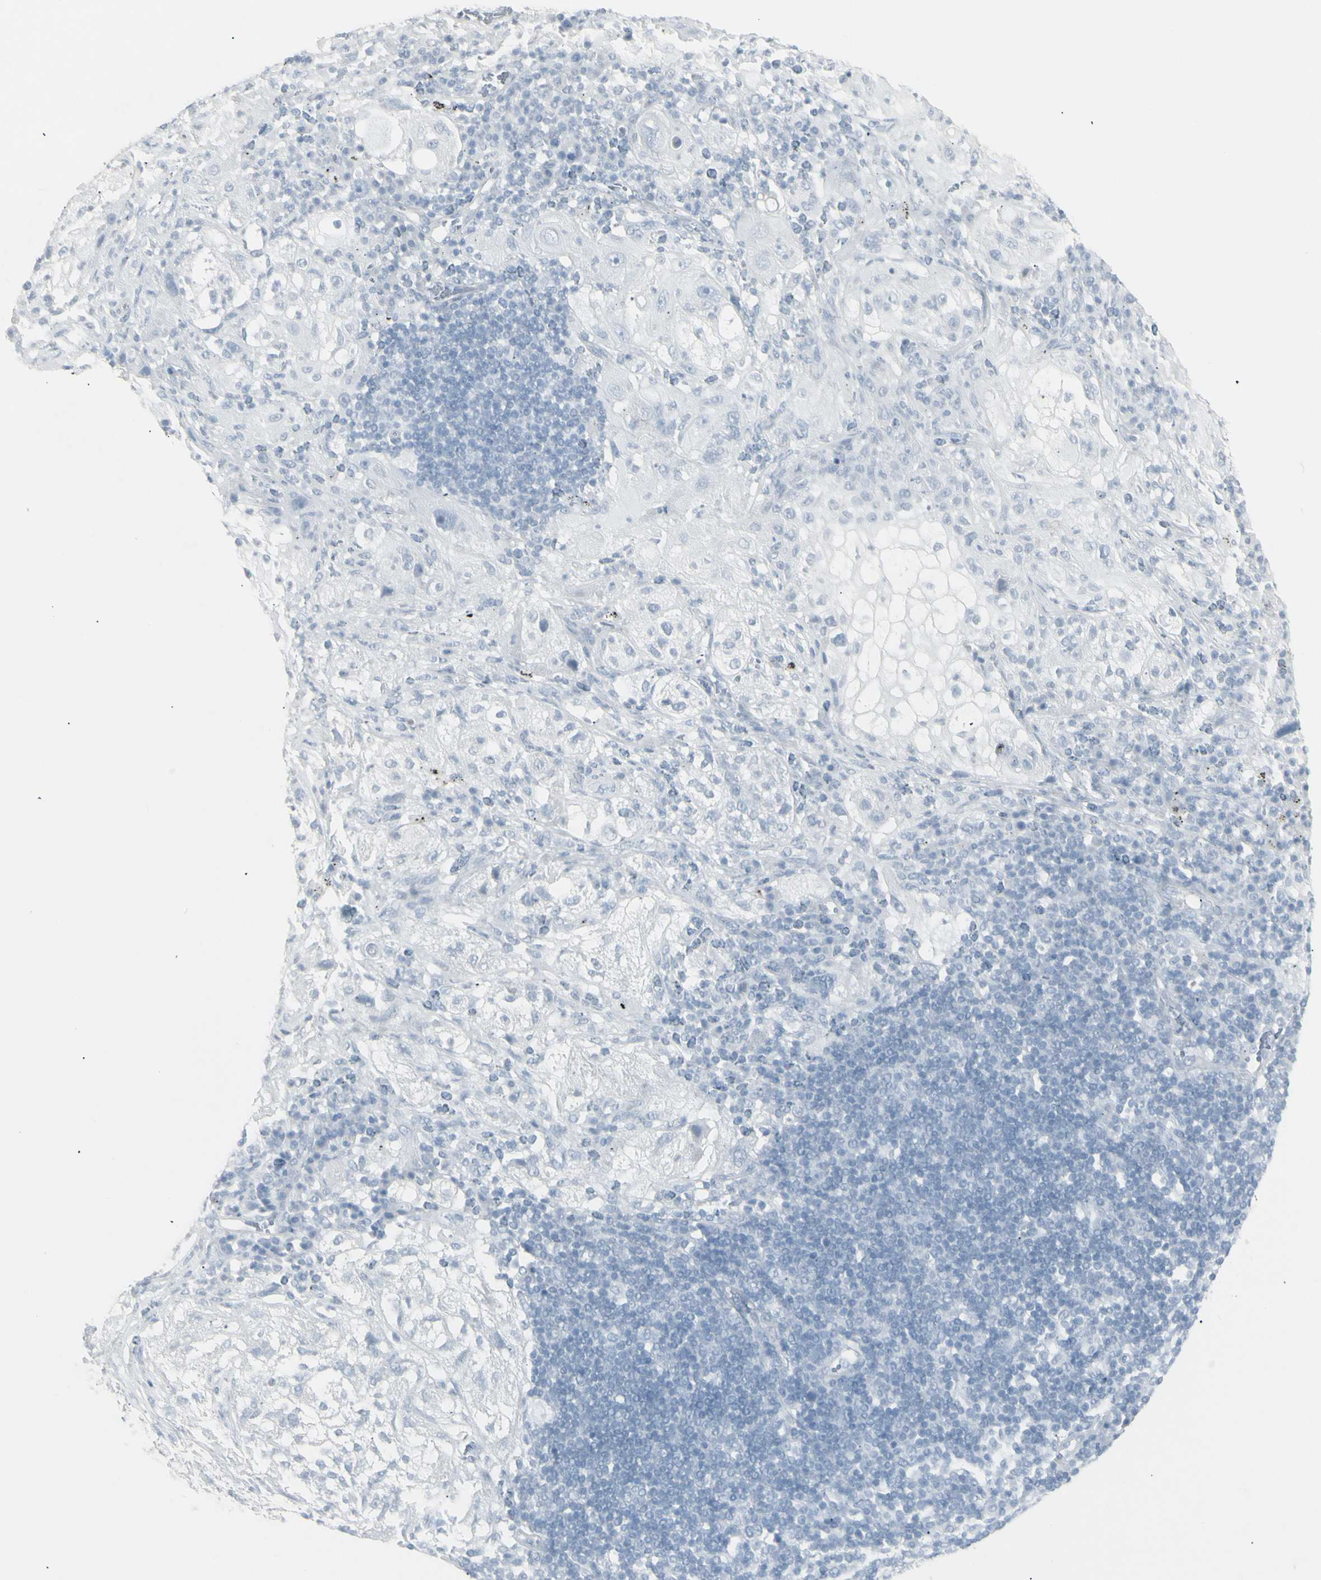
{"staining": {"intensity": "negative", "quantity": "none", "location": "none"}, "tissue": "lung cancer", "cell_type": "Tumor cells", "image_type": "cancer", "snomed": [{"axis": "morphology", "description": "Inflammation, NOS"}, {"axis": "morphology", "description": "Squamous cell carcinoma, NOS"}, {"axis": "topography", "description": "Lymph node"}, {"axis": "topography", "description": "Soft tissue"}, {"axis": "topography", "description": "Lung"}], "caption": "Immunohistochemical staining of human lung cancer demonstrates no significant staining in tumor cells.", "gene": "YBX2", "patient": {"sex": "male", "age": 66}}